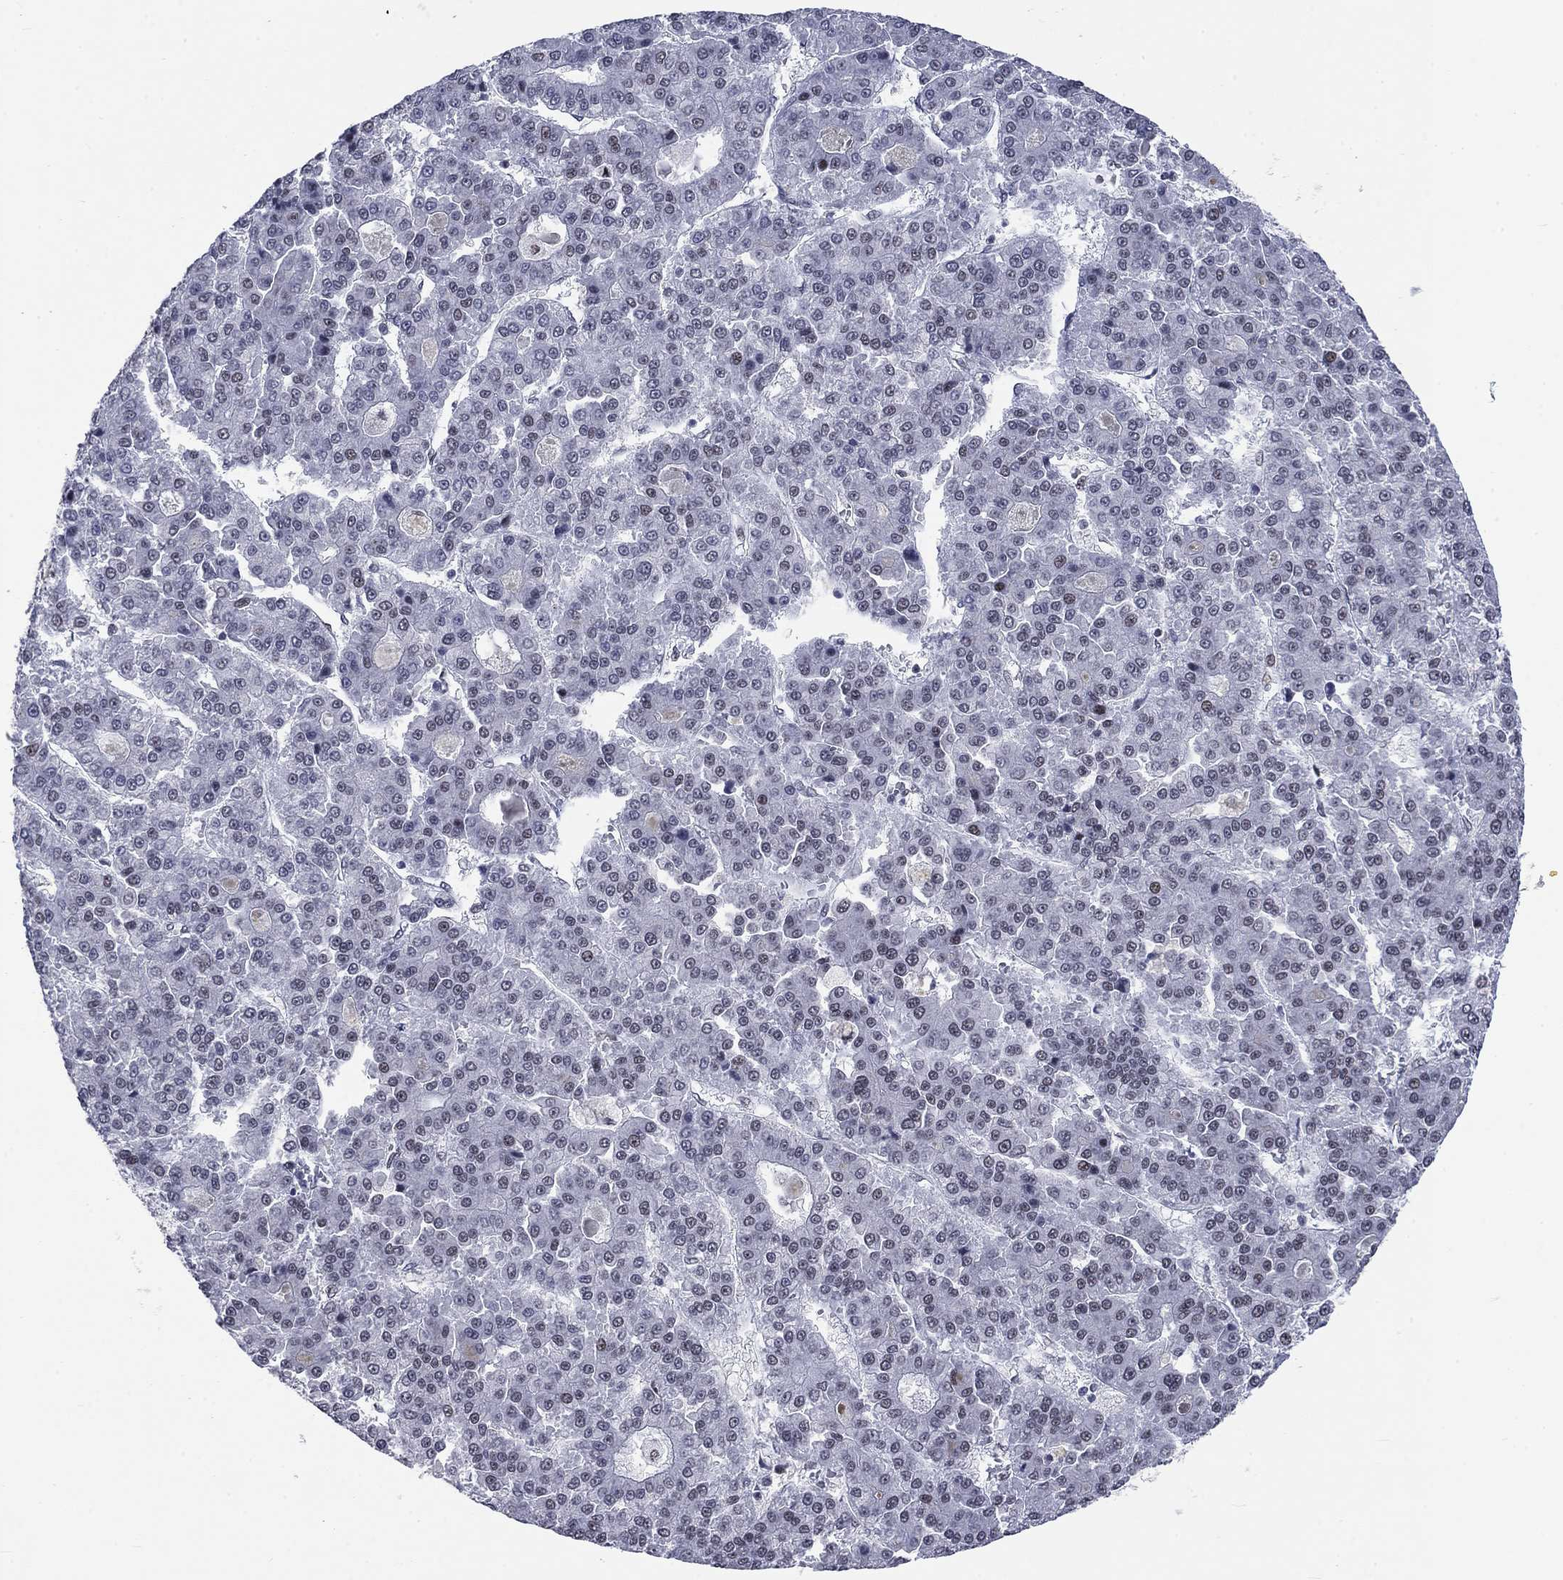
{"staining": {"intensity": "negative", "quantity": "none", "location": "none"}, "tissue": "liver cancer", "cell_type": "Tumor cells", "image_type": "cancer", "snomed": [{"axis": "morphology", "description": "Carcinoma, Hepatocellular, NOS"}, {"axis": "topography", "description": "Liver"}], "caption": "IHC micrograph of neoplastic tissue: liver cancer (hepatocellular carcinoma) stained with DAB exhibits no significant protein positivity in tumor cells. (DAB IHC with hematoxylin counter stain).", "gene": "HCFC1", "patient": {"sex": "male", "age": 70}}